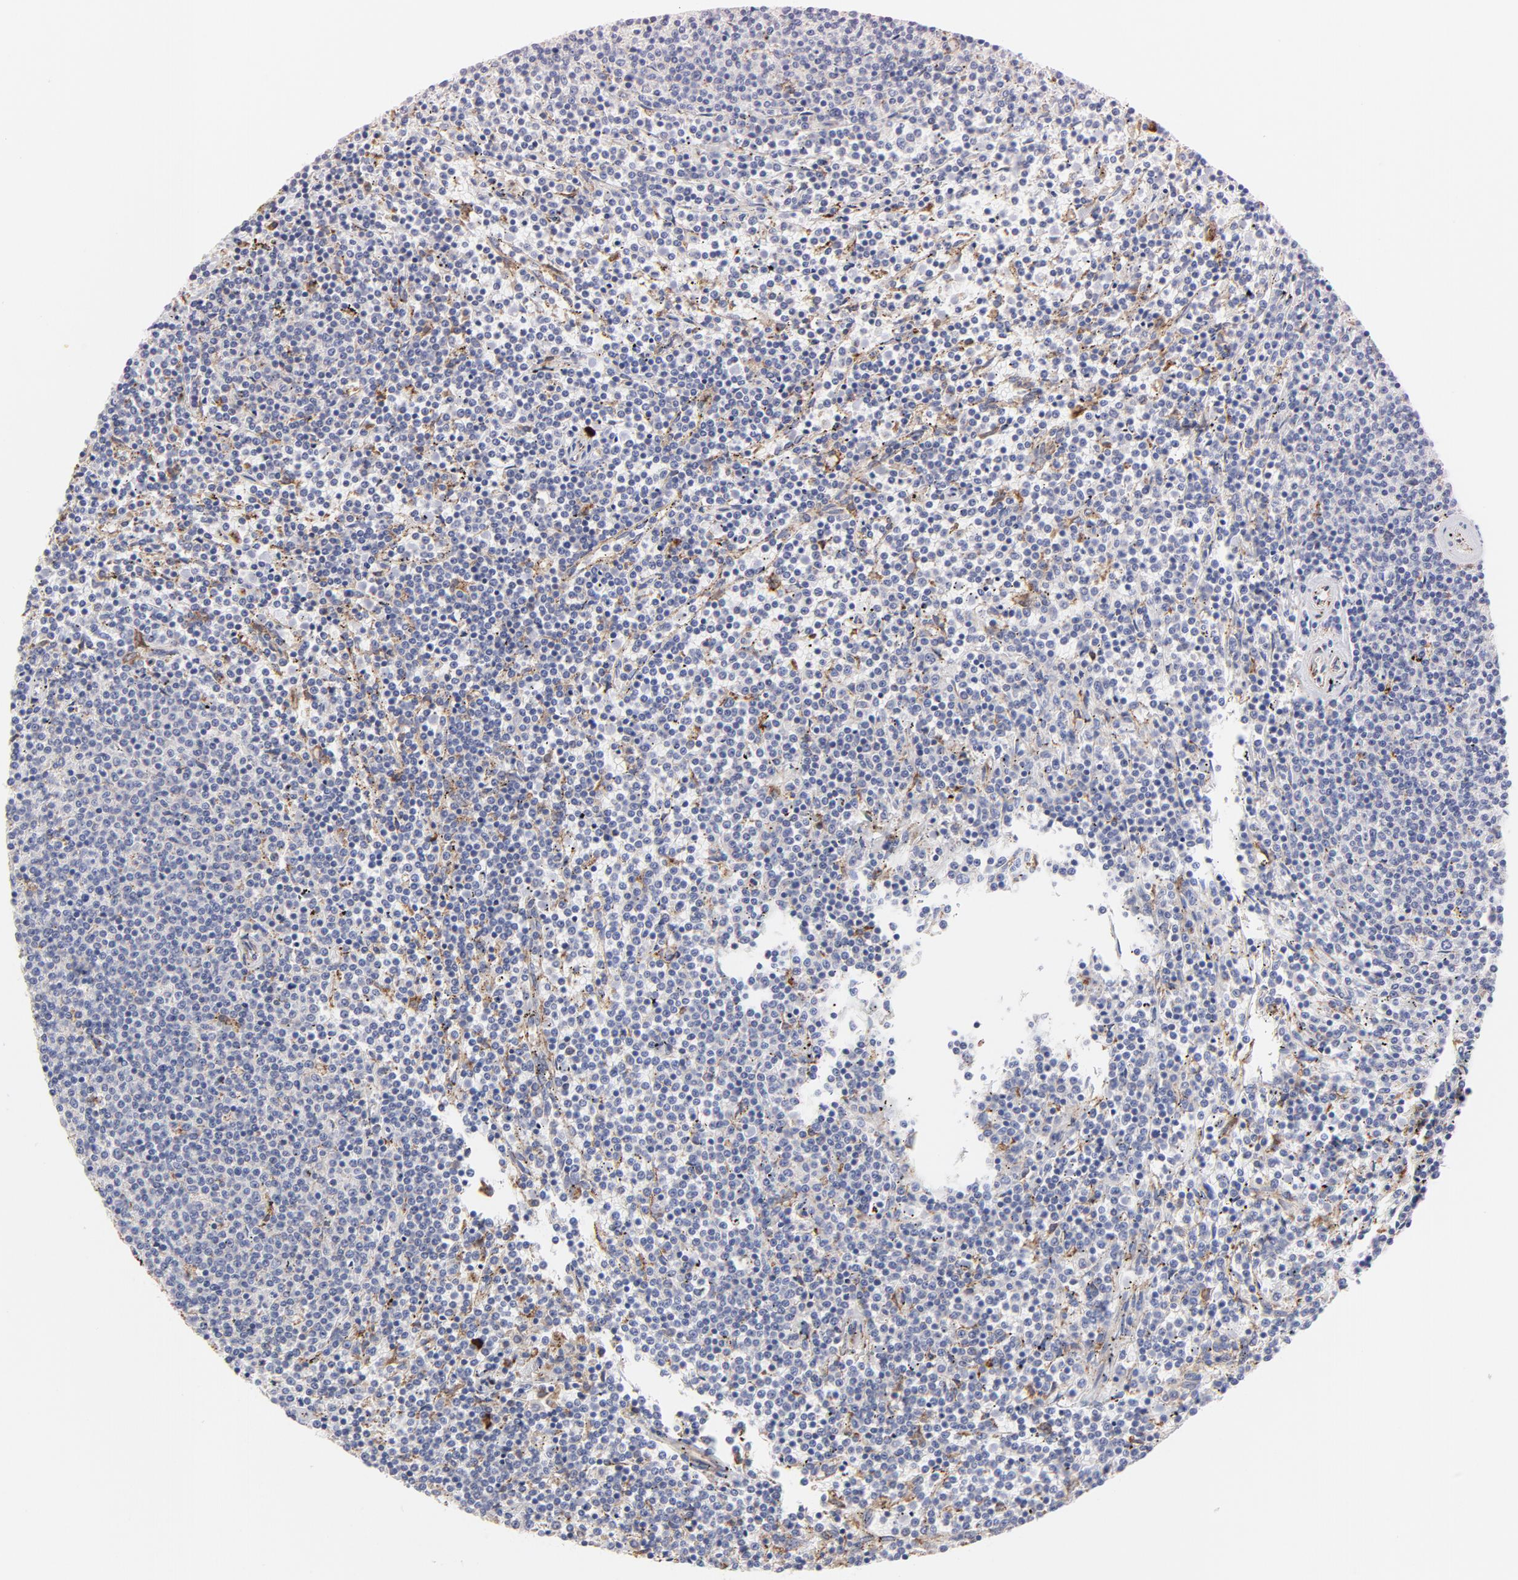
{"staining": {"intensity": "negative", "quantity": "none", "location": "none"}, "tissue": "lymphoma", "cell_type": "Tumor cells", "image_type": "cancer", "snomed": [{"axis": "morphology", "description": "Malignant lymphoma, non-Hodgkin's type, Low grade"}, {"axis": "topography", "description": "Spleen"}], "caption": "This is an immunohistochemistry (IHC) micrograph of human malignant lymphoma, non-Hodgkin's type (low-grade). There is no expression in tumor cells.", "gene": "RAPGEF3", "patient": {"sex": "female", "age": 50}}